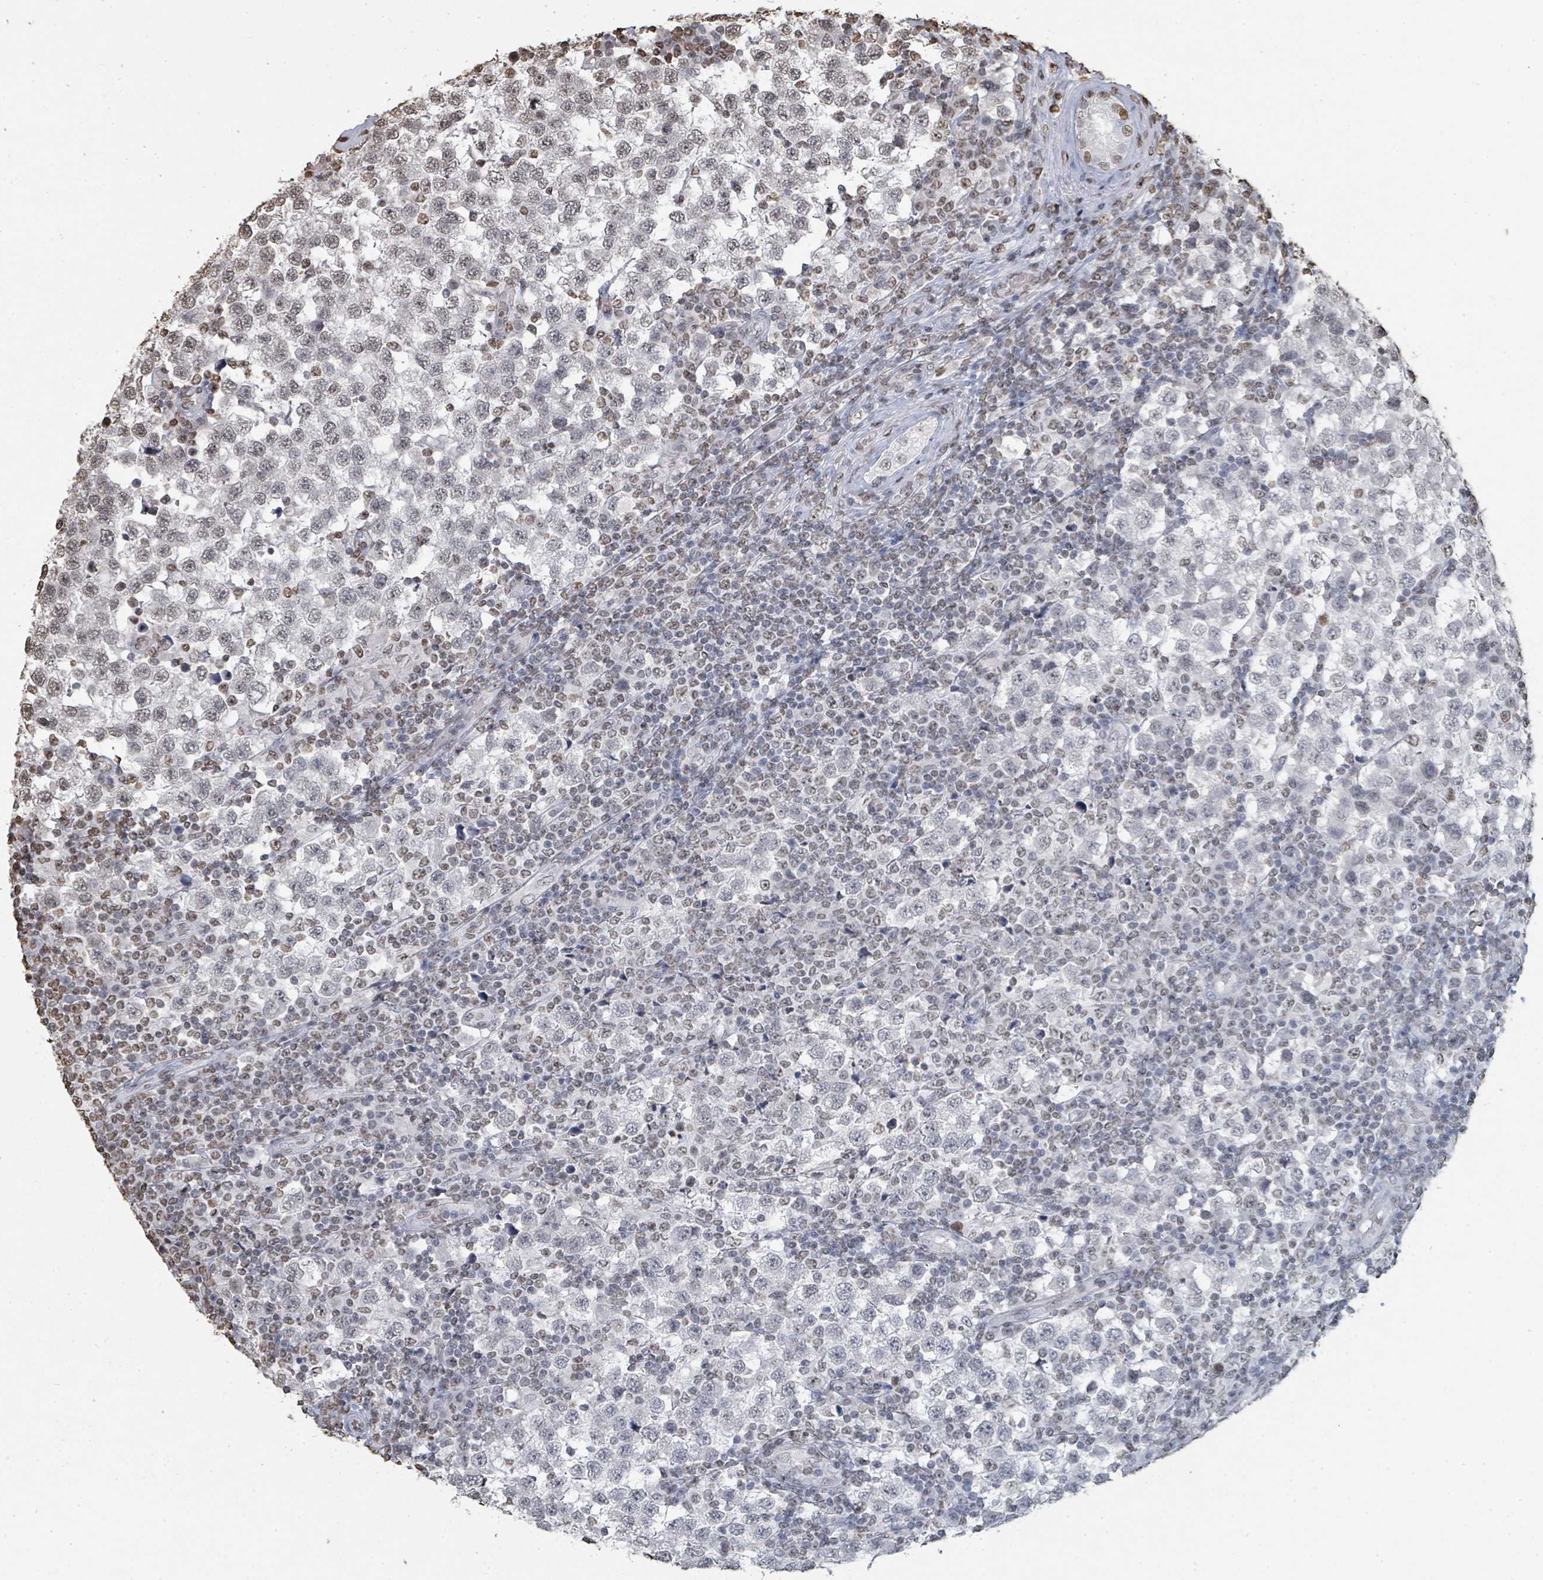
{"staining": {"intensity": "weak", "quantity": "<25%", "location": "nuclear"}, "tissue": "testis cancer", "cell_type": "Tumor cells", "image_type": "cancer", "snomed": [{"axis": "morphology", "description": "Seminoma, NOS"}, {"axis": "topography", "description": "Testis"}], "caption": "Immunohistochemical staining of human testis cancer displays no significant expression in tumor cells. (IHC, brightfield microscopy, high magnification).", "gene": "MRPS12", "patient": {"sex": "male", "age": 34}}